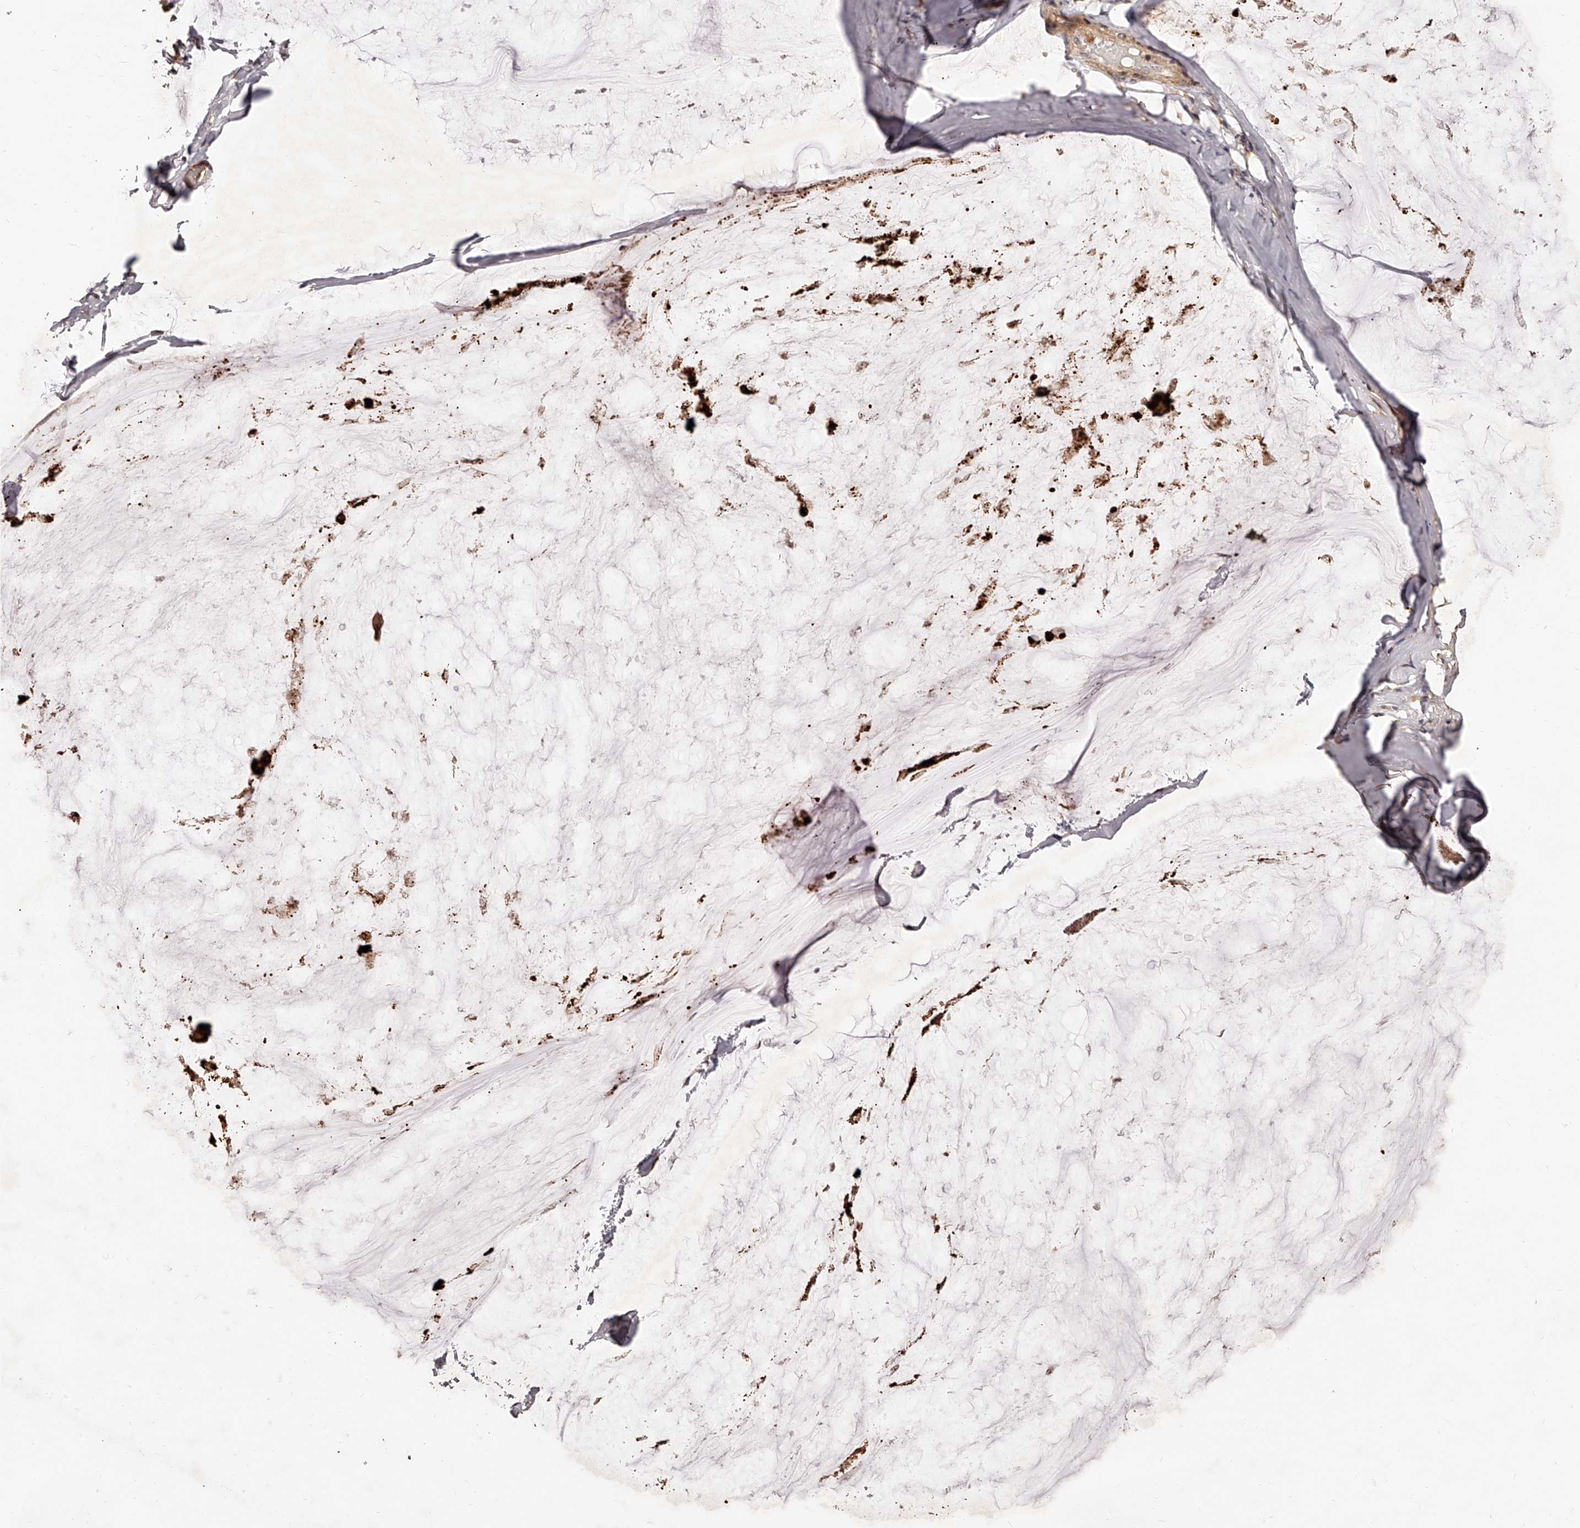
{"staining": {"intensity": "strong", "quantity": ">75%", "location": "cytoplasmic/membranous,nuclear"}, "tissue": "ovarian cancer", "cell_type": "Tumor cells", "image_type": "cancer", "snomed": [{"axis": "morphology", "description": "Cystadenocarcinoma, mucinous, NOS"}, {"axis": "topography", "description": "Ovary"}], "caption": "Immunohistochemistry (IHC) staining of mucinous cystadenocarcinoma (ovarian), which reveals high levels of strong cytoplasmic/membranous and nuclear positivity in approximately >75% of tumor cells indicating strong cytoplasmic/membranous and nuclear protein positivity. The staining was performed using DAB (3,3'-diaminobenzidine) (brown) for protein detection and nuclei were counterstained in hematoxylin (blue).", "gene": "CUL7", "patient": {"sex": "female", "age": 39}}